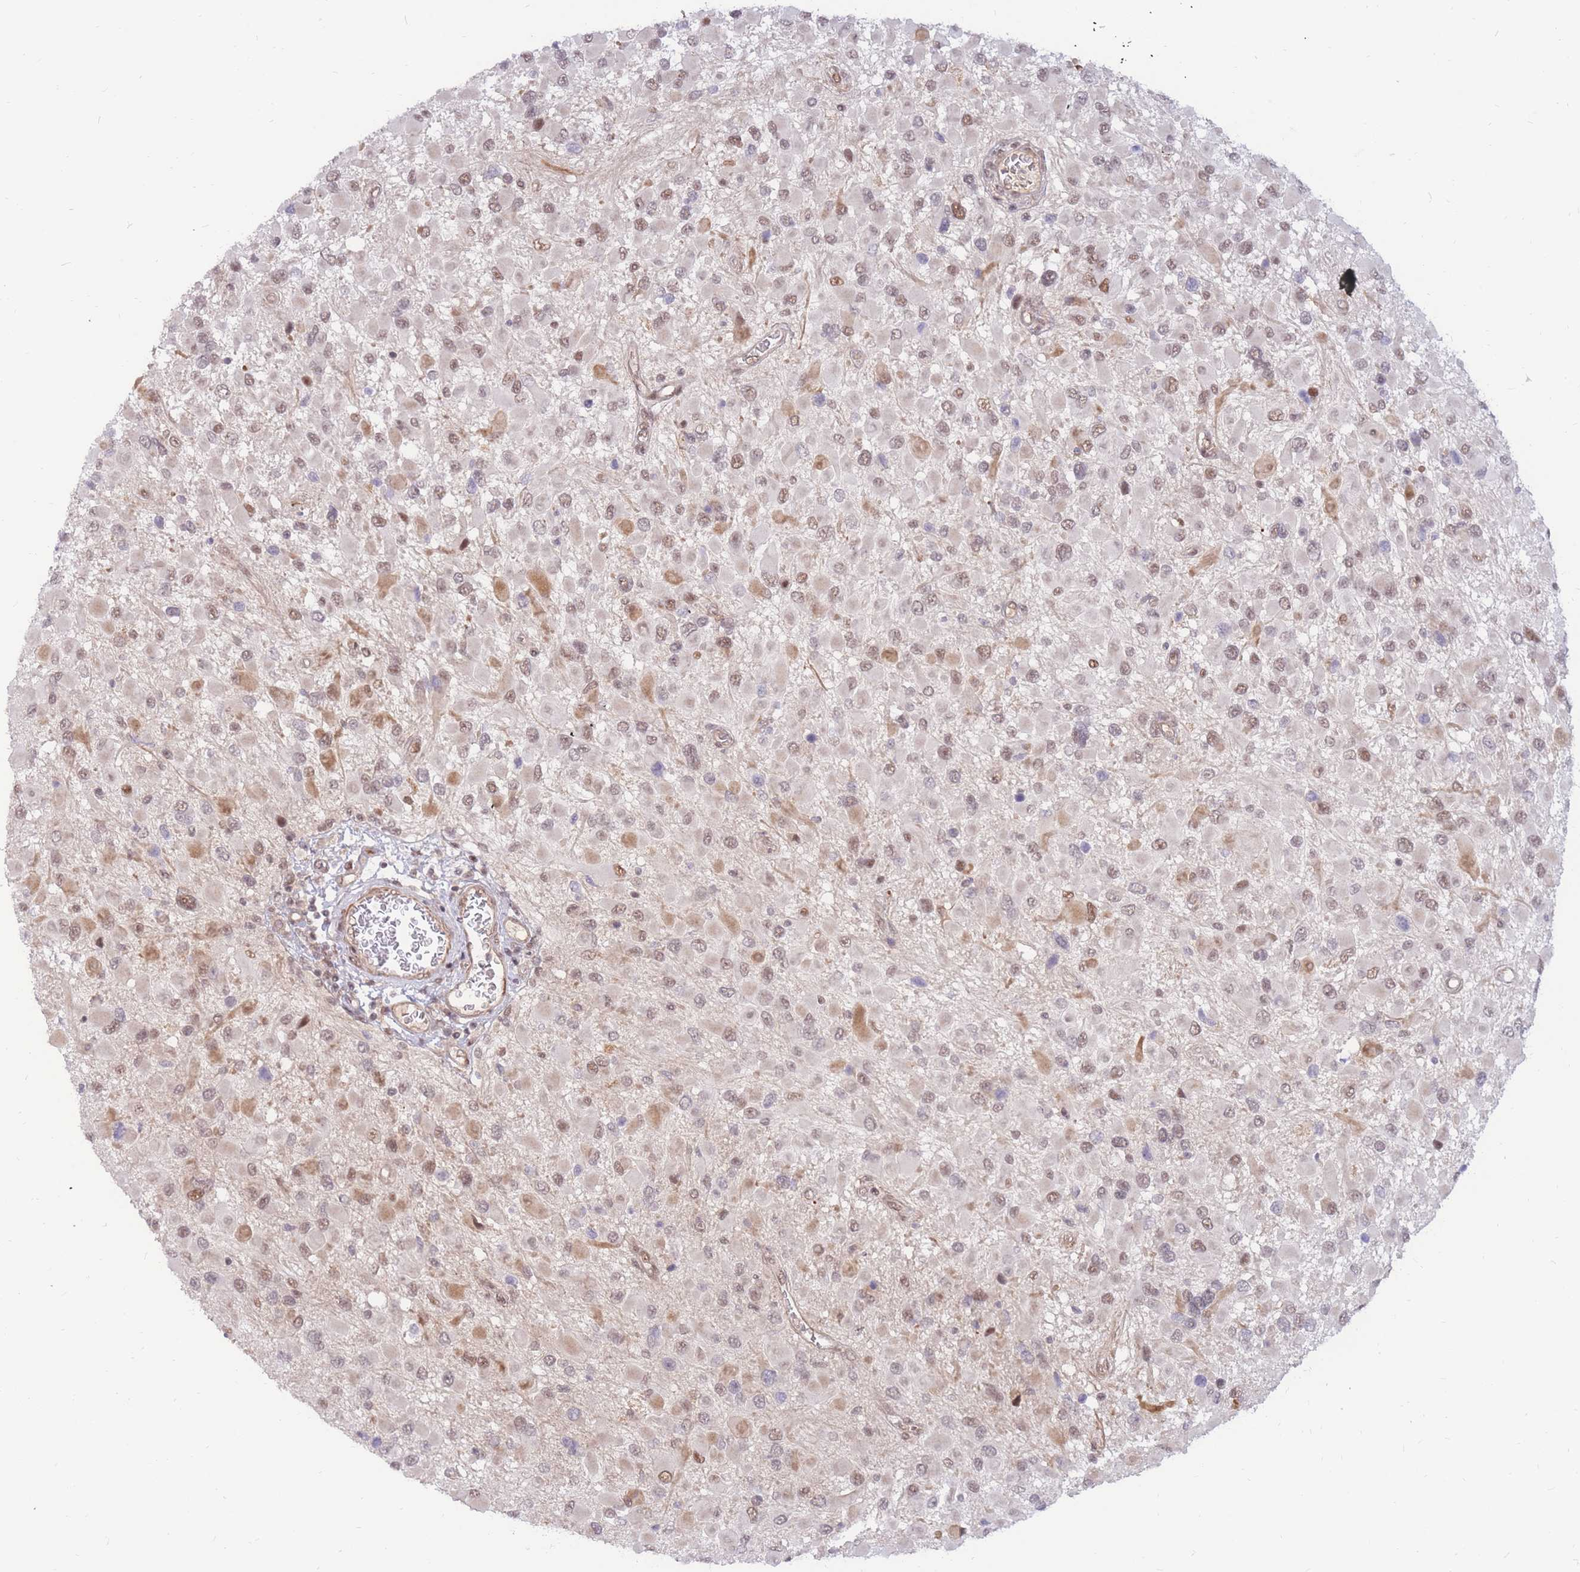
{"staining": {"intensity": "weak", "quantity": ">75%", "location": "nuclear"}, "tissue": "glioma", "cell_type": "Tumor cells", "image_type": "cancer", "snomed": [{"axis": "morphology", "description": "Glioma, malignant, High grade"}, {"axis": "topography", "description": "Brain"}], "caption": "A brown stain highlights weak nuclear staining of a protein in human glioma tumor cells.", "gene": "ERICH6B", "patient": {"sex": "male", "age": 53}}